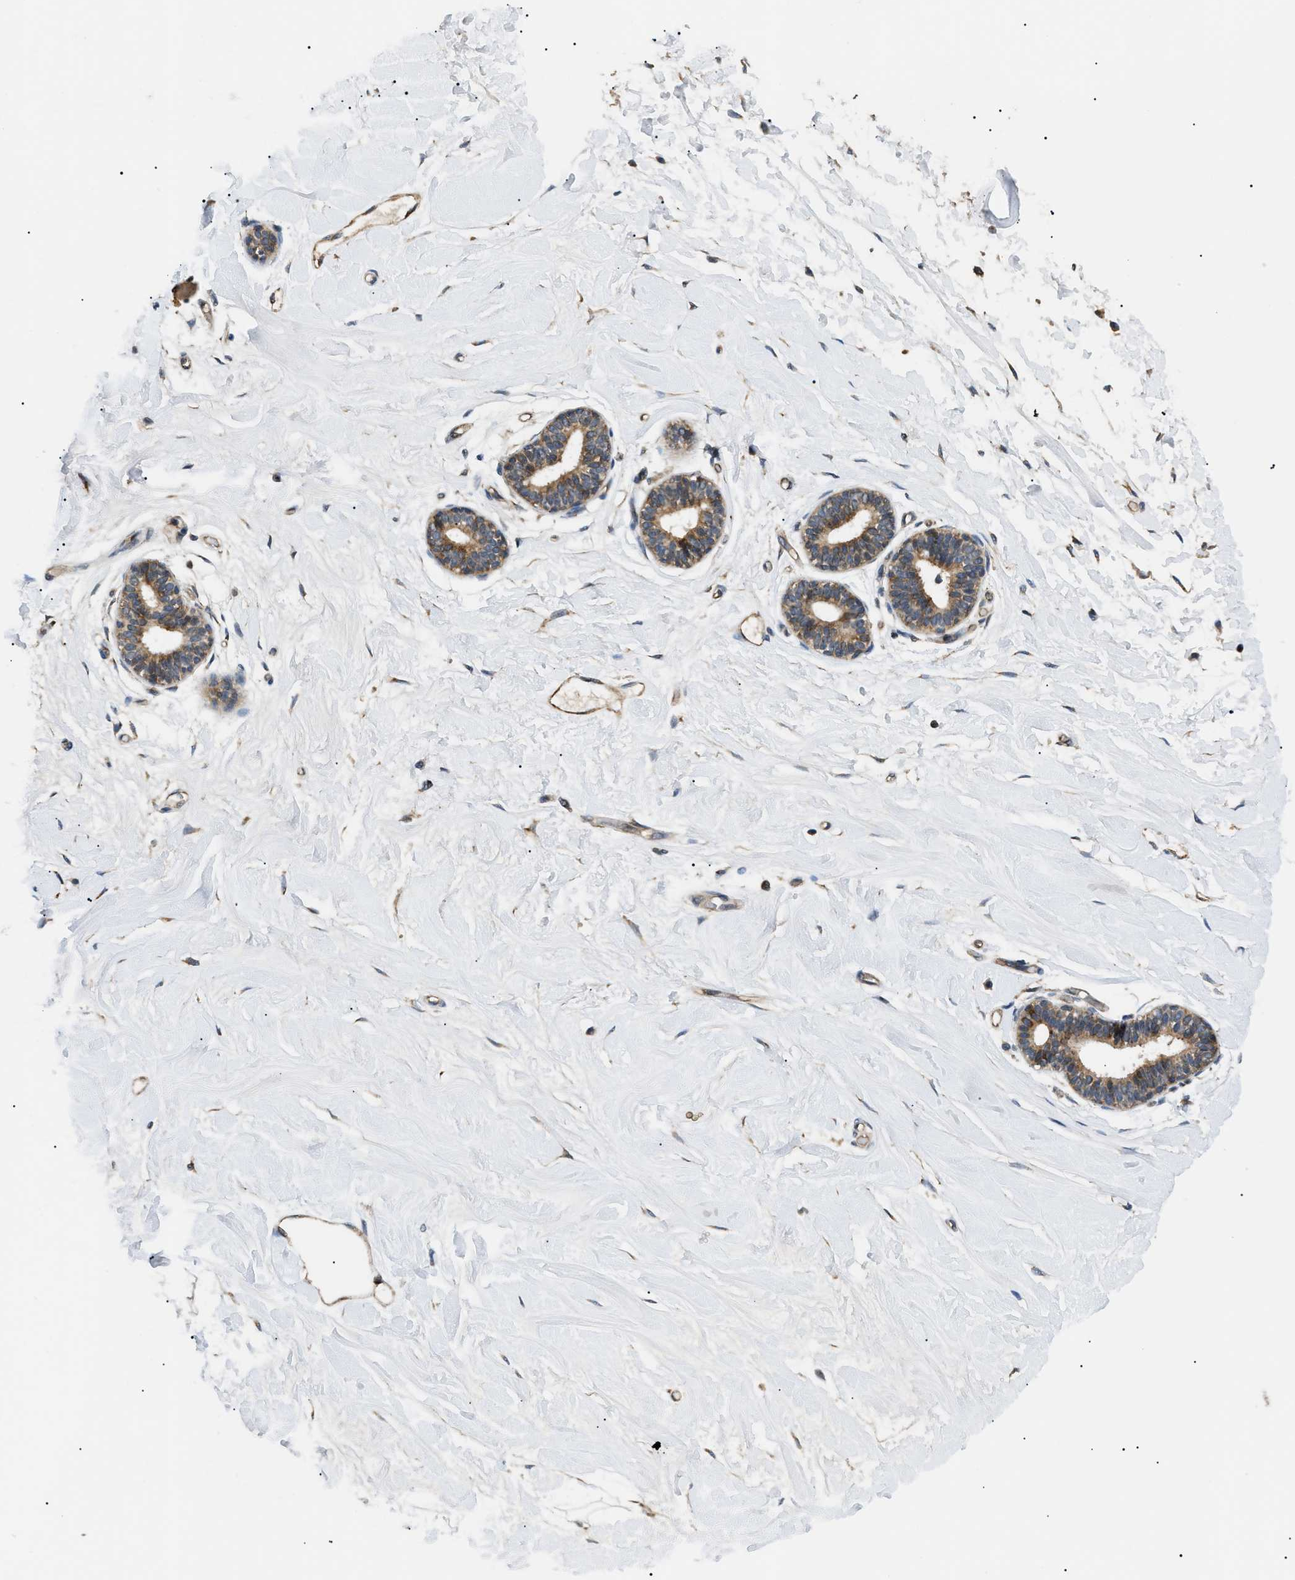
{"staining": {"intensity": "moderate", "quantity": "<25%", "location": "cytoplasmic/membranous"}, "tissue": "breast", "cell_type": "Adipocytes", "image_type": "normal", "snomed": [{"axis": "morphology", "description": "Normal tissue, NOS"}, {"axis": "morphology", "description": "Lobular carcinoma"}, {"axis": "topography", "description": "Breast"}], "caption": "Protein expression analysis of normal human breast reveals moderate cytoplasmic/membranous positivity in approximately <25% of adipocytes. The staining was performed using DAB (3,3'-diaminobenzidine), with brown indicating positive protein expression. Nuclei are stained blue with hematoxylin.", "gene": "SRPK1", "patient": {"sex": "female", "age": 59}}